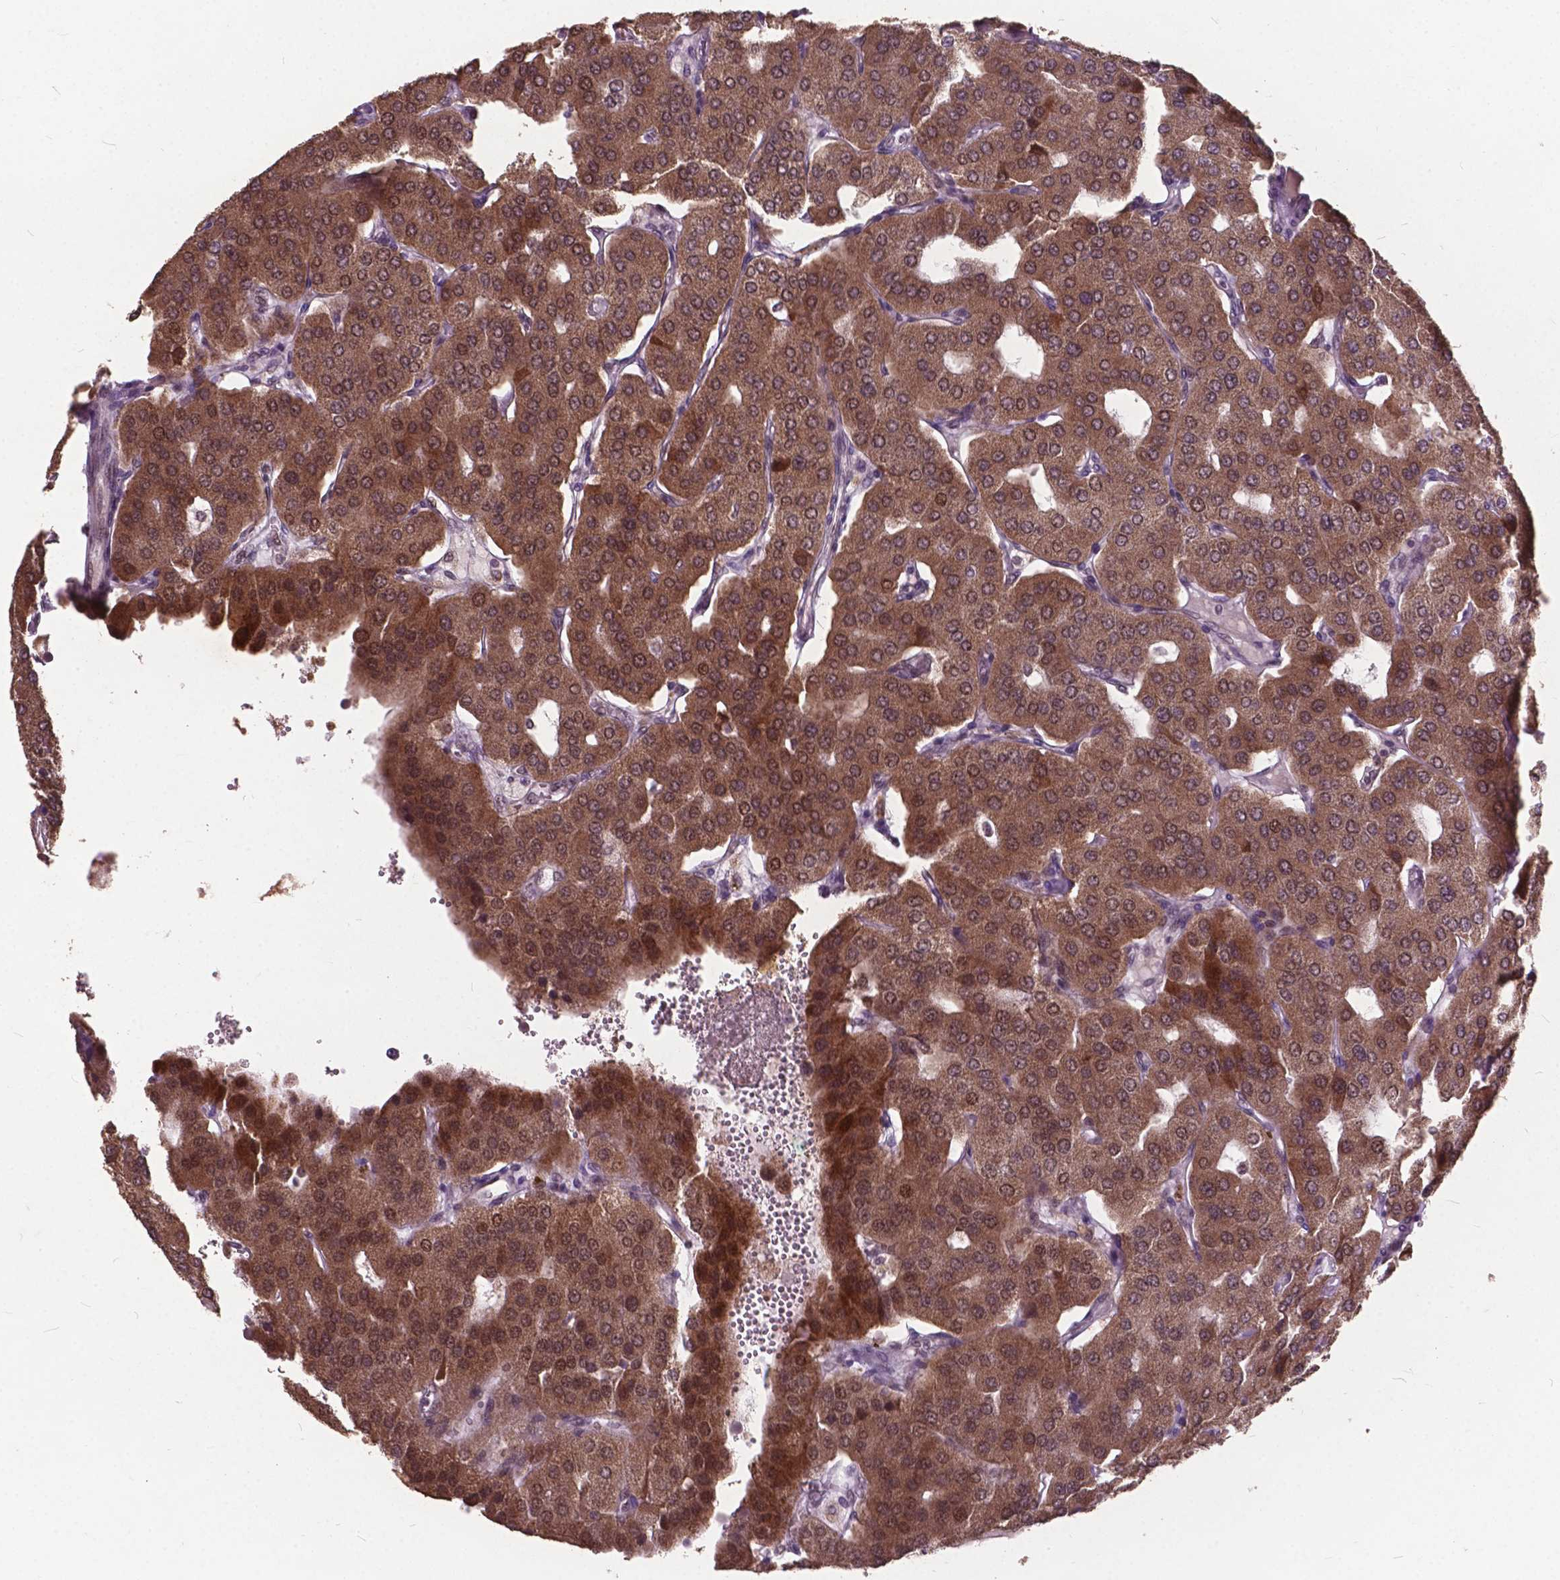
{"staining": {"intensity": "moderate", "quantity": ">75%", "location": "cytoplasmic/membranous,nuclear"}, "tissue": "parathyroid gland", "cell_type": "Glandular cells", "image_type": "normal", "snomed": [{"axis": "morphology", "description": "Normal tissue, NOS"}, {"axis": "morphology", "description": "Adenoma, NOS"}, {"axis": "topography", "description": "Parathyroid gland"}], "caption": "This is an image of immunohistochemistry staining of normal parathyroid gland, which shows moderate expression in the cytoplasmic/membranous,nuclear of glandular cells.", "gene": "MSH2", "patient": {"sex": "female", "age": 86}}